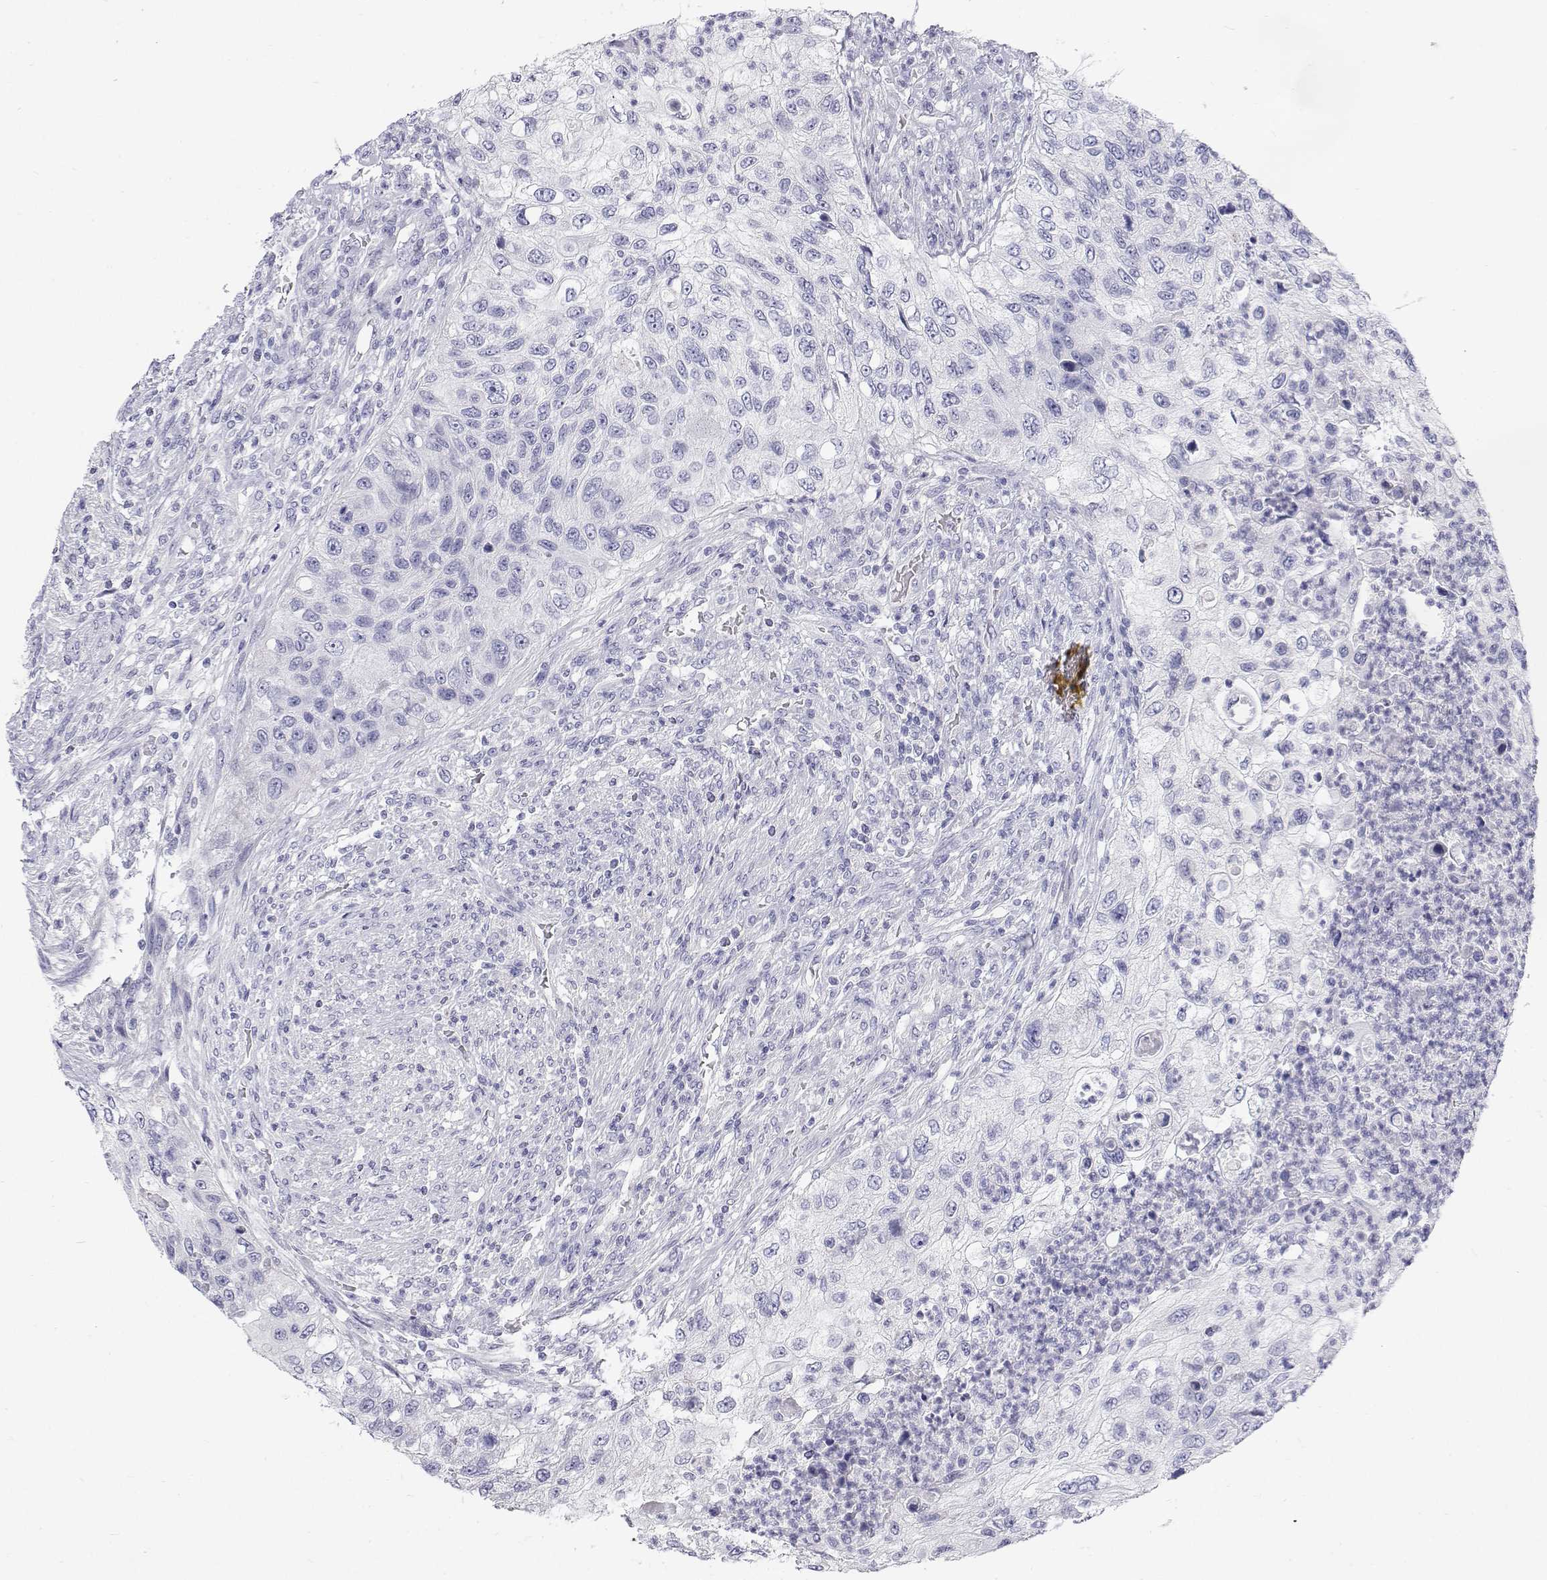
{"staining": {"intensity": "negative", "quantity": "none", "location": "none"}, "tissue": "urothelial cancer", "cell_type": "Tumor cells", "image_type": "cancer", "snomed": [{"axis": "morphology", "description": "Urothelial carcinoma, High grade"}, {"axis": "topography", "description": "Urinary bladder"}], "caption": "Immunohistochemistry (IHC) histopathology image of urothelial cancer stained for a protein (brown), which shows no expression in tumor cells.", "gene": "NCR2", "patient": {"sex": "female", "age": 60}}